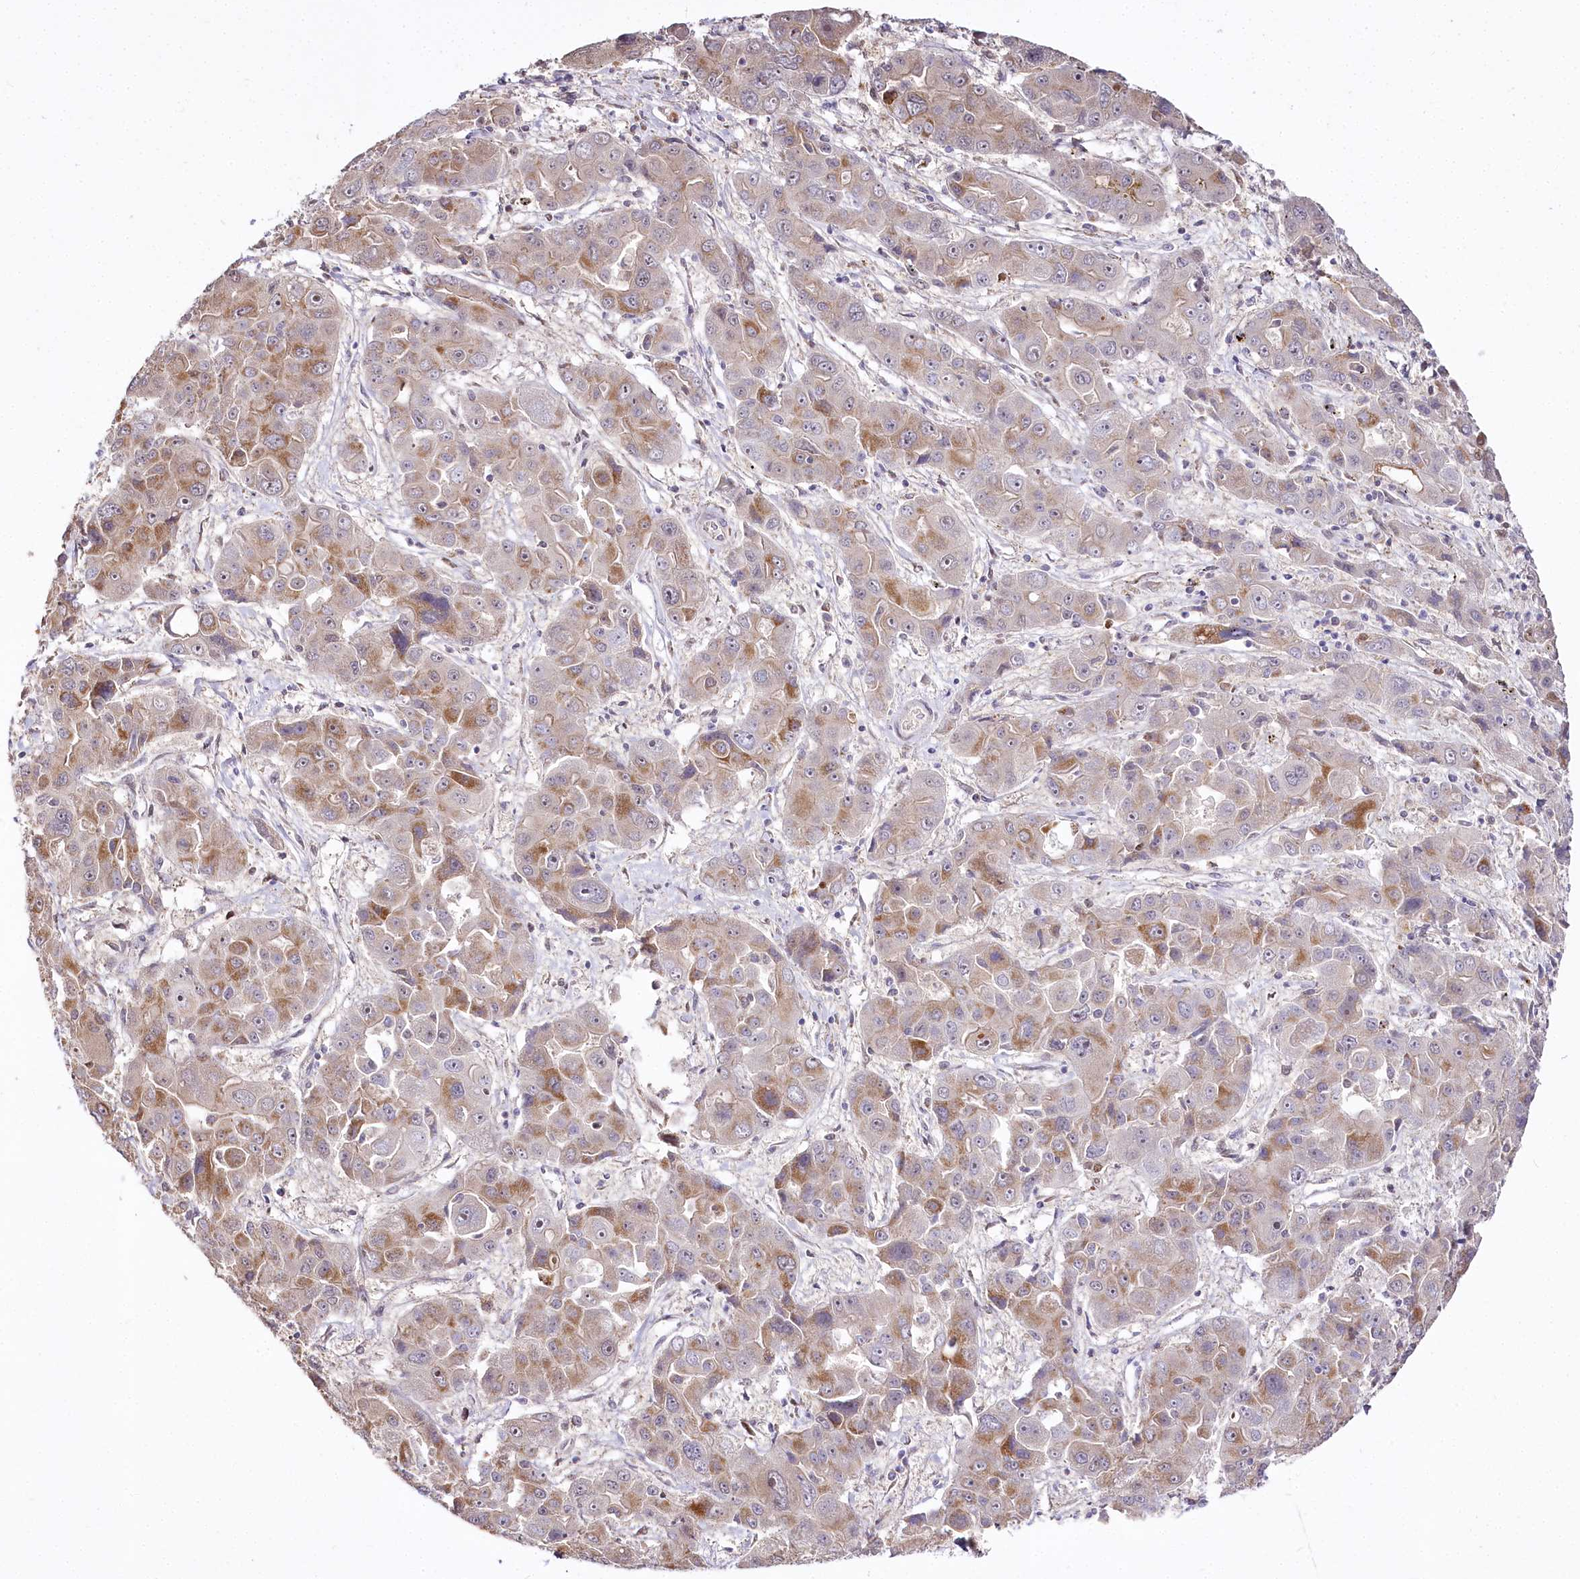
{"staining": {"intensity": "moderate", "quantity": ">75%", "location": "cytoplasmic/membranous"}, "tissue": "liver cancer", "cell_type": "Tumor cells", "image_type": "cancer", "snomed": [{"axis": "morphology", "description": "Cholangiocarcinoma"}, {"axis": "topography", "description": "Liver"}], "caption": "Moderate cytoplasmic/membranous protein expression is seen in approximately >75% of tumor cells in cholangiocarcinoma (liver). The protein of interest is shown in brown color, while the nuclei are stained blue.", "gene": "ZNF226", "patient": {"sex": "male", "age": 67}}